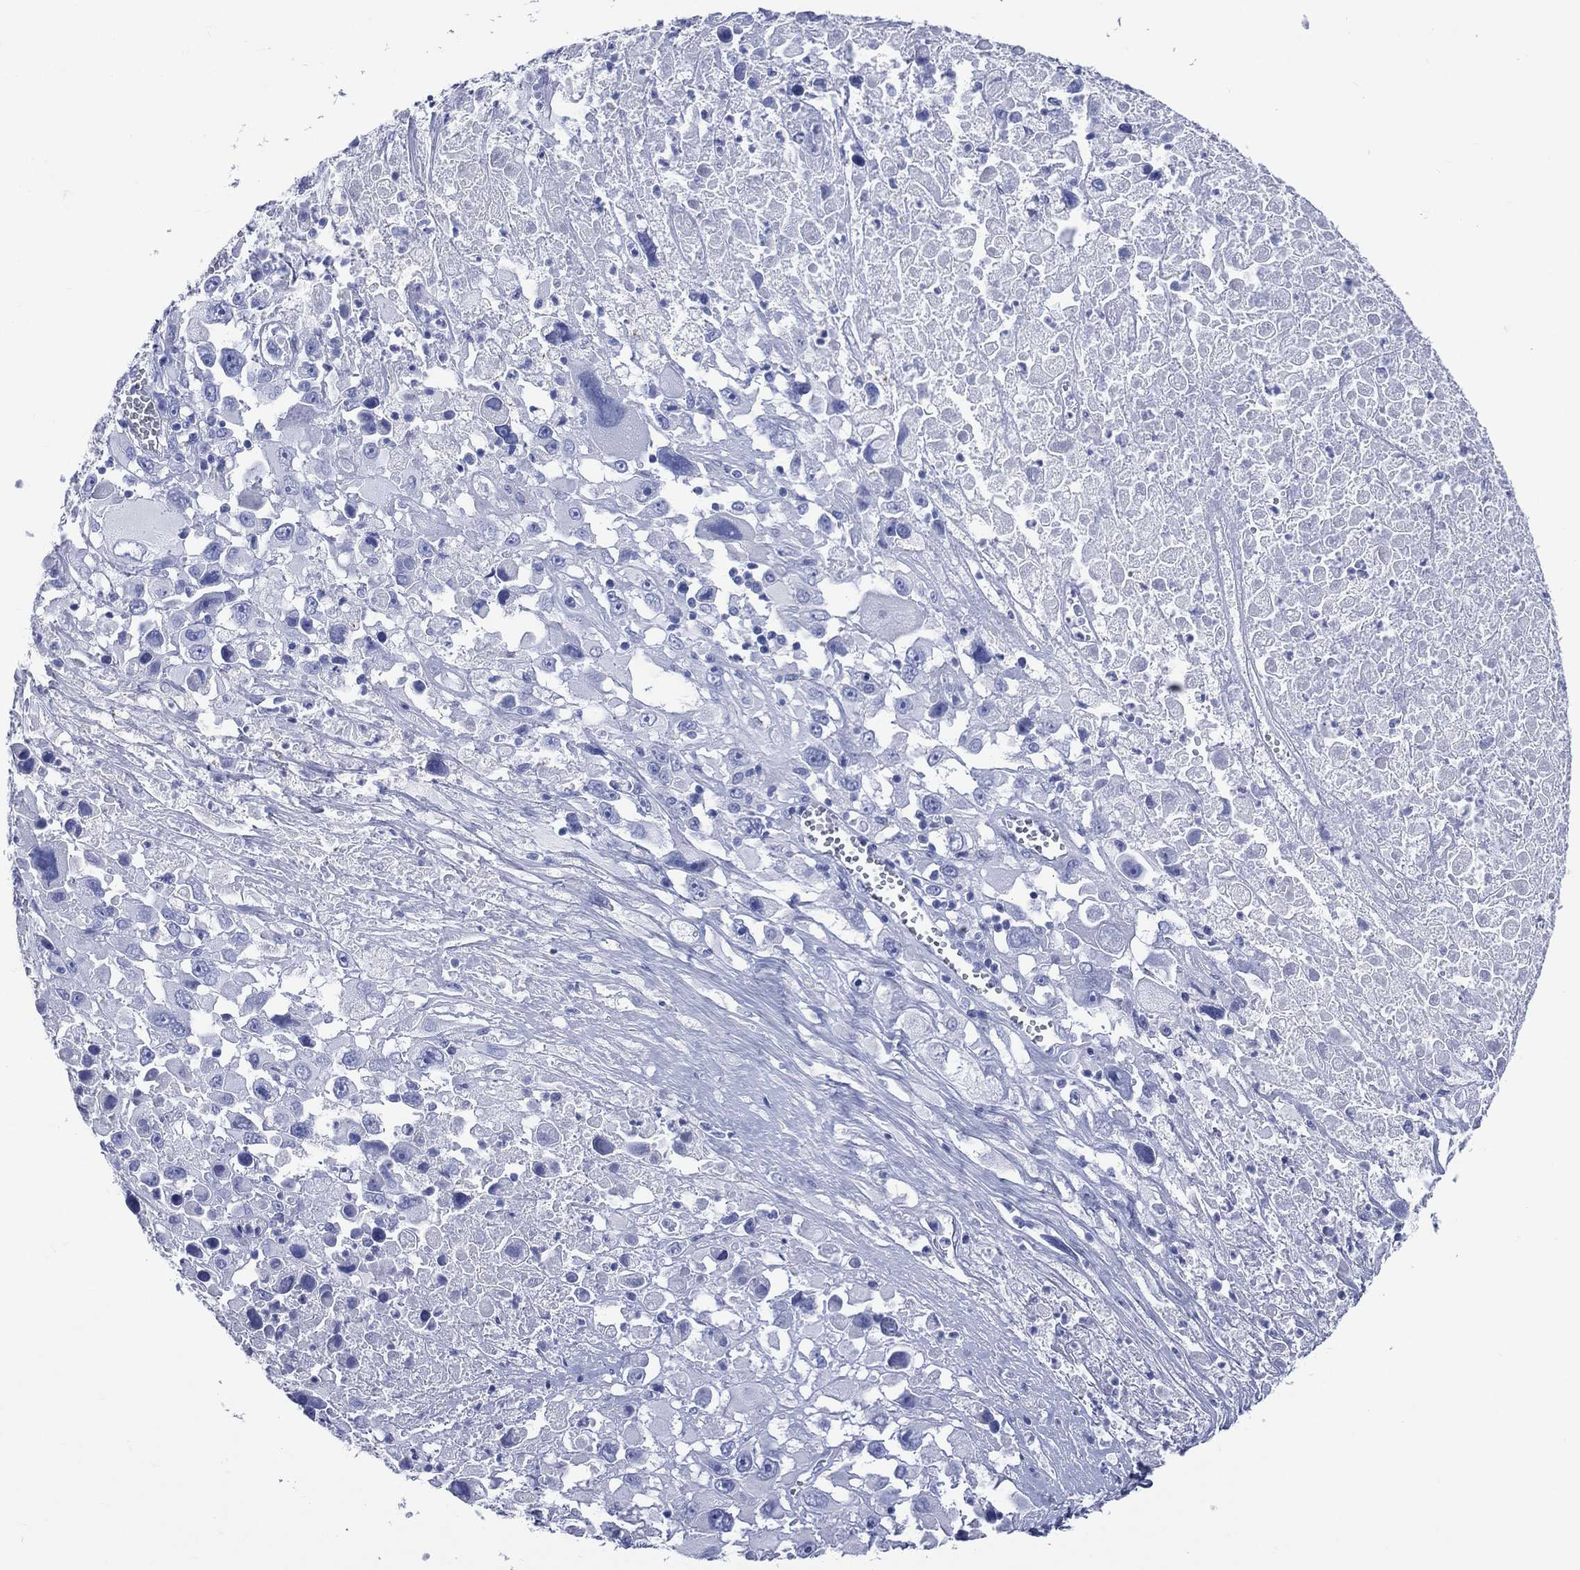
{"staining": {"intensity": "negative", "quantity": "none", "location": "none"}, "tissue": "melanoma", "cell_type": "Tumor cells", "image_type": "cancer", "snomed": [{"axis": "morphology", "description": "Malignant melanoma, Metastatic site"}, {"axis": "topography", "description": "Soft tissue"}], "caption": "Immunohistochemistry of human melanoma exhibits no staining in tumor cells.", "gene": "SYP", "patient": {"sex": "male", "age": 50}}